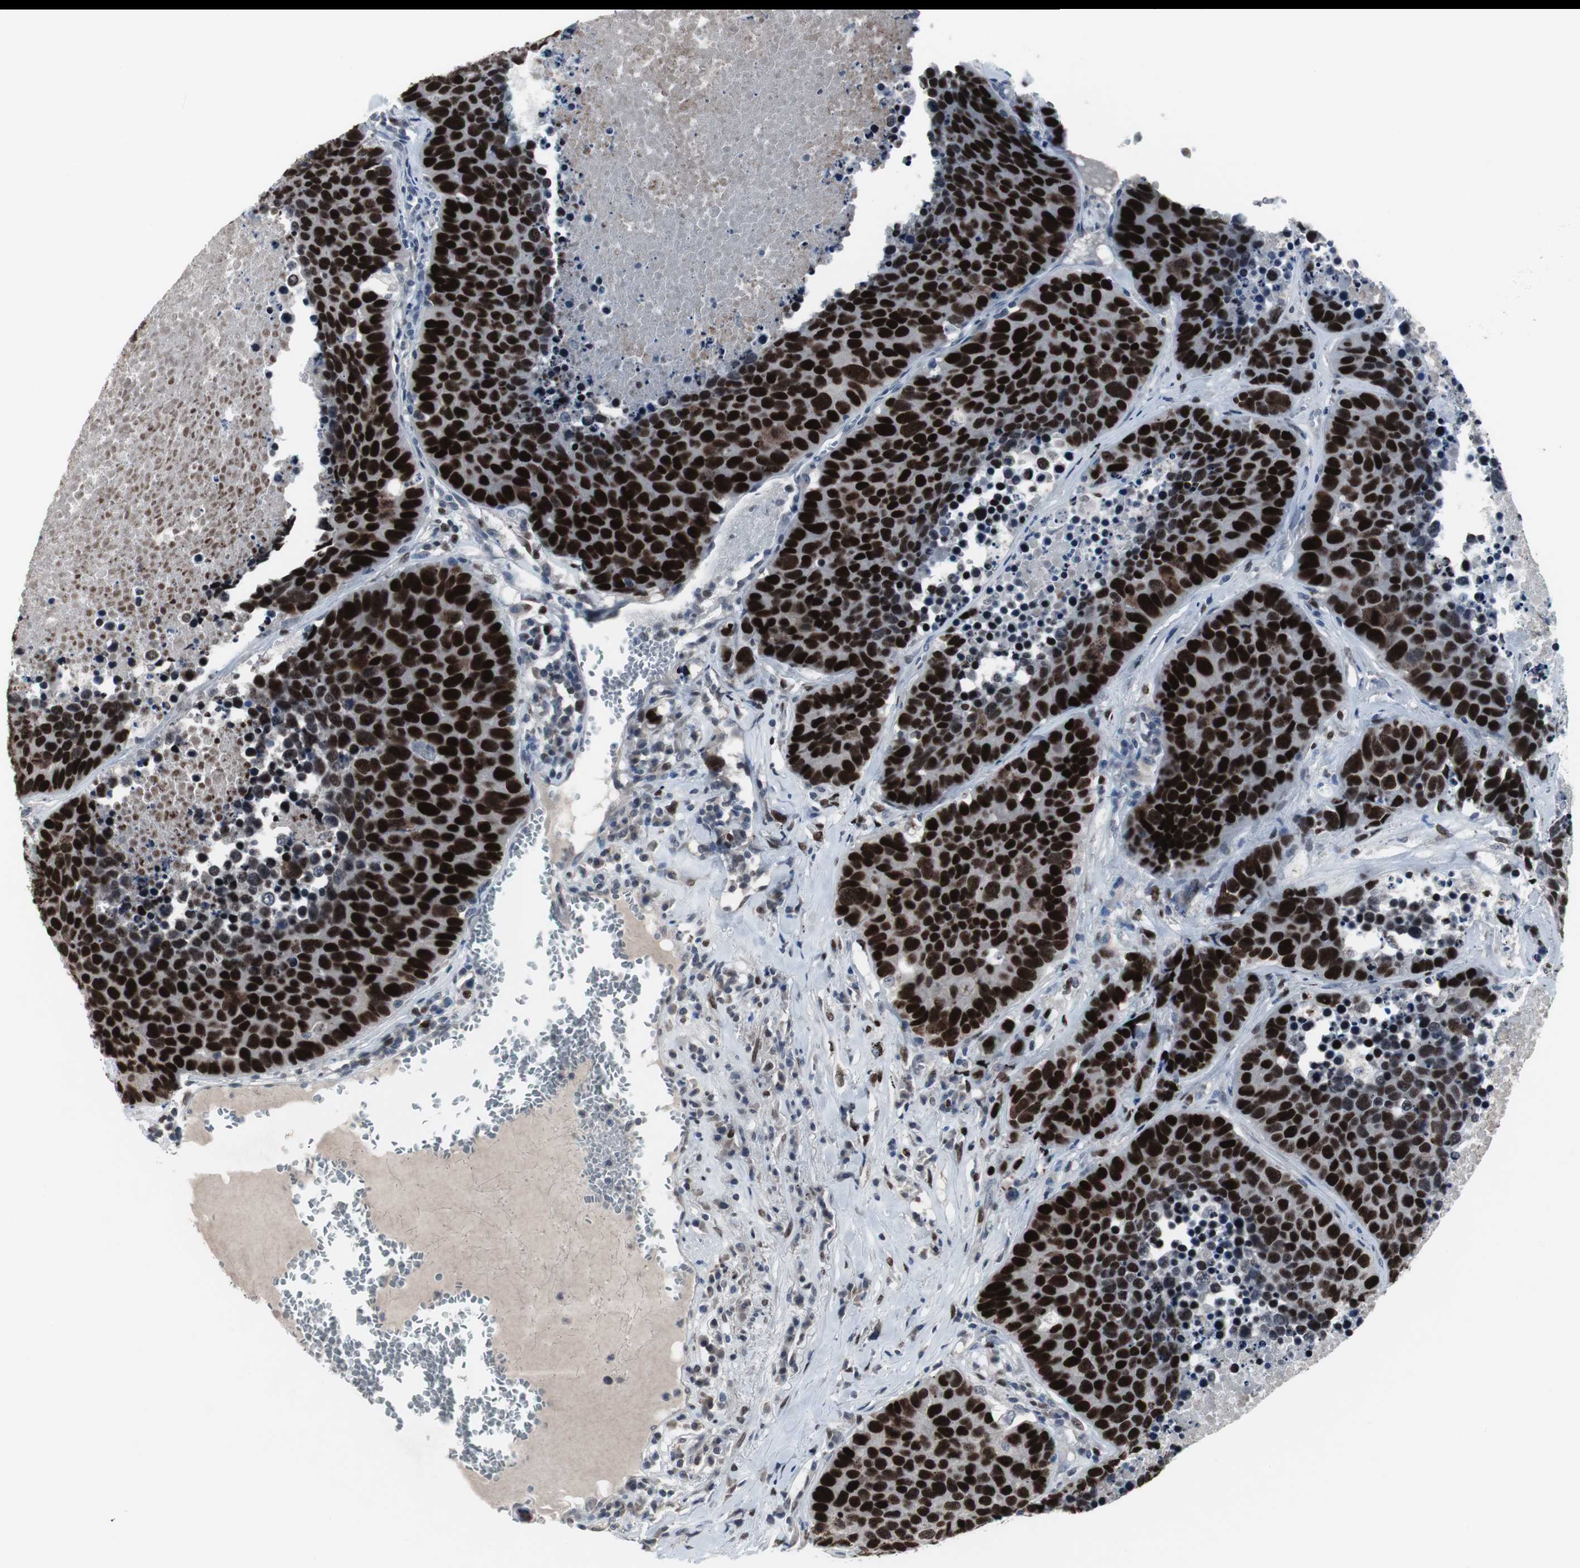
{"staining": {"intensity": "strong", "quantity": ">75%", "location": "nuclear"}, "tissue": "carcinoid", "cell_type": "Tumor cells", "image_type": "cancer", "snomed": [{"axis": "morphology", "description": "Carcinoid, malignant, NOS"}, {"axis": "topography", "description": "Lung"}], "caption": "Protein expression analysis of carcinoid displays strong nuclear staining in approximately >75% of tumor cells.", "gene": "FOXP4", "patient": {"sex": "male", "age": 60}}